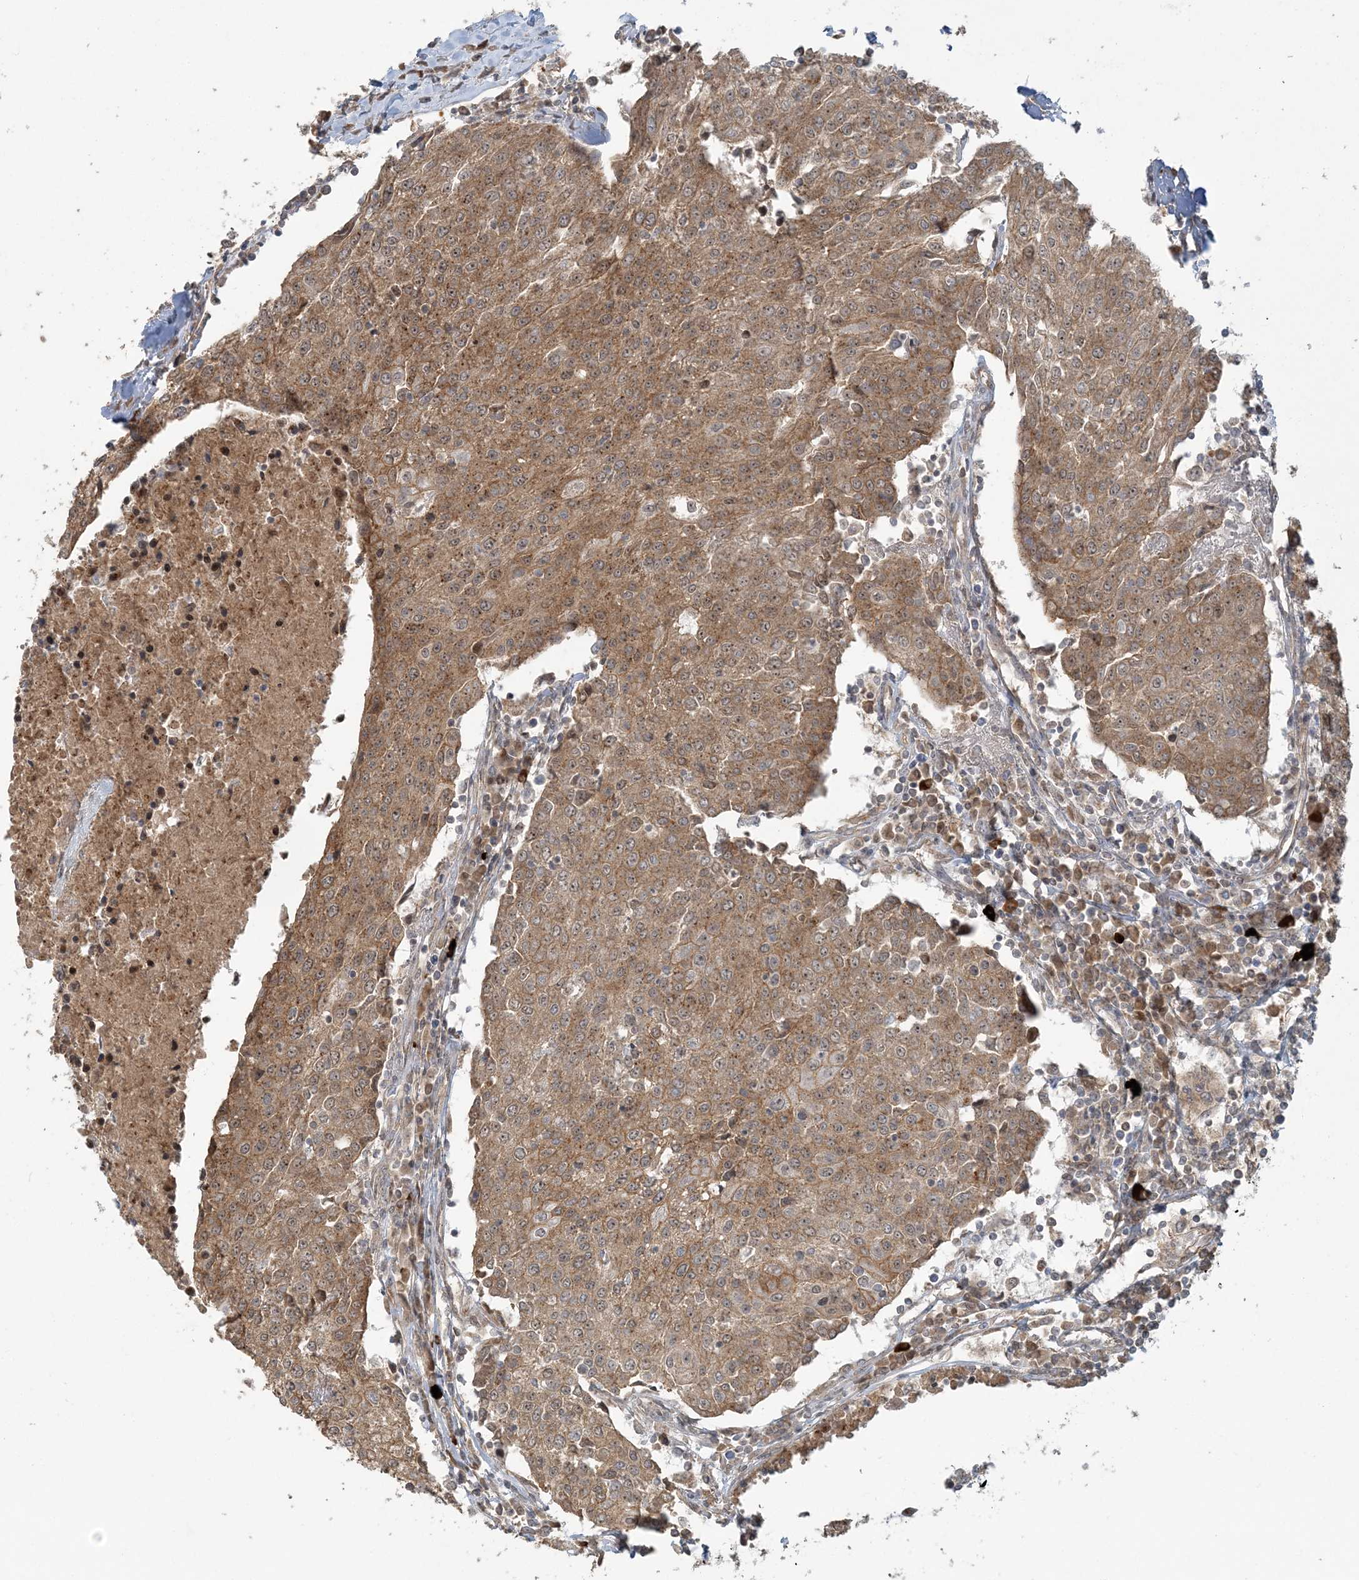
{"staining": {"intensity": "moderate", "quantity": ">75%", "location": "cytoplasmic/membranous"}, "tissue": "urothelial cancer", "cell_type": "Tumor cells", "image_type": "cancer", "snomed": [{"axis": "morphology", "description": "Urothelial carcinoma, High grade"}, {"axis": "topography", "description": "Urinary bladder"}], "caption": "About >75% of tumor cells in urothelial carcinoma (high-grade) demonstrate moderate cytoplasmic/membranous protein positivity as visualized by brown immunohistochemical staining.", "gene": "STIM2", "patient": {"sex": "female", "age": 85}}